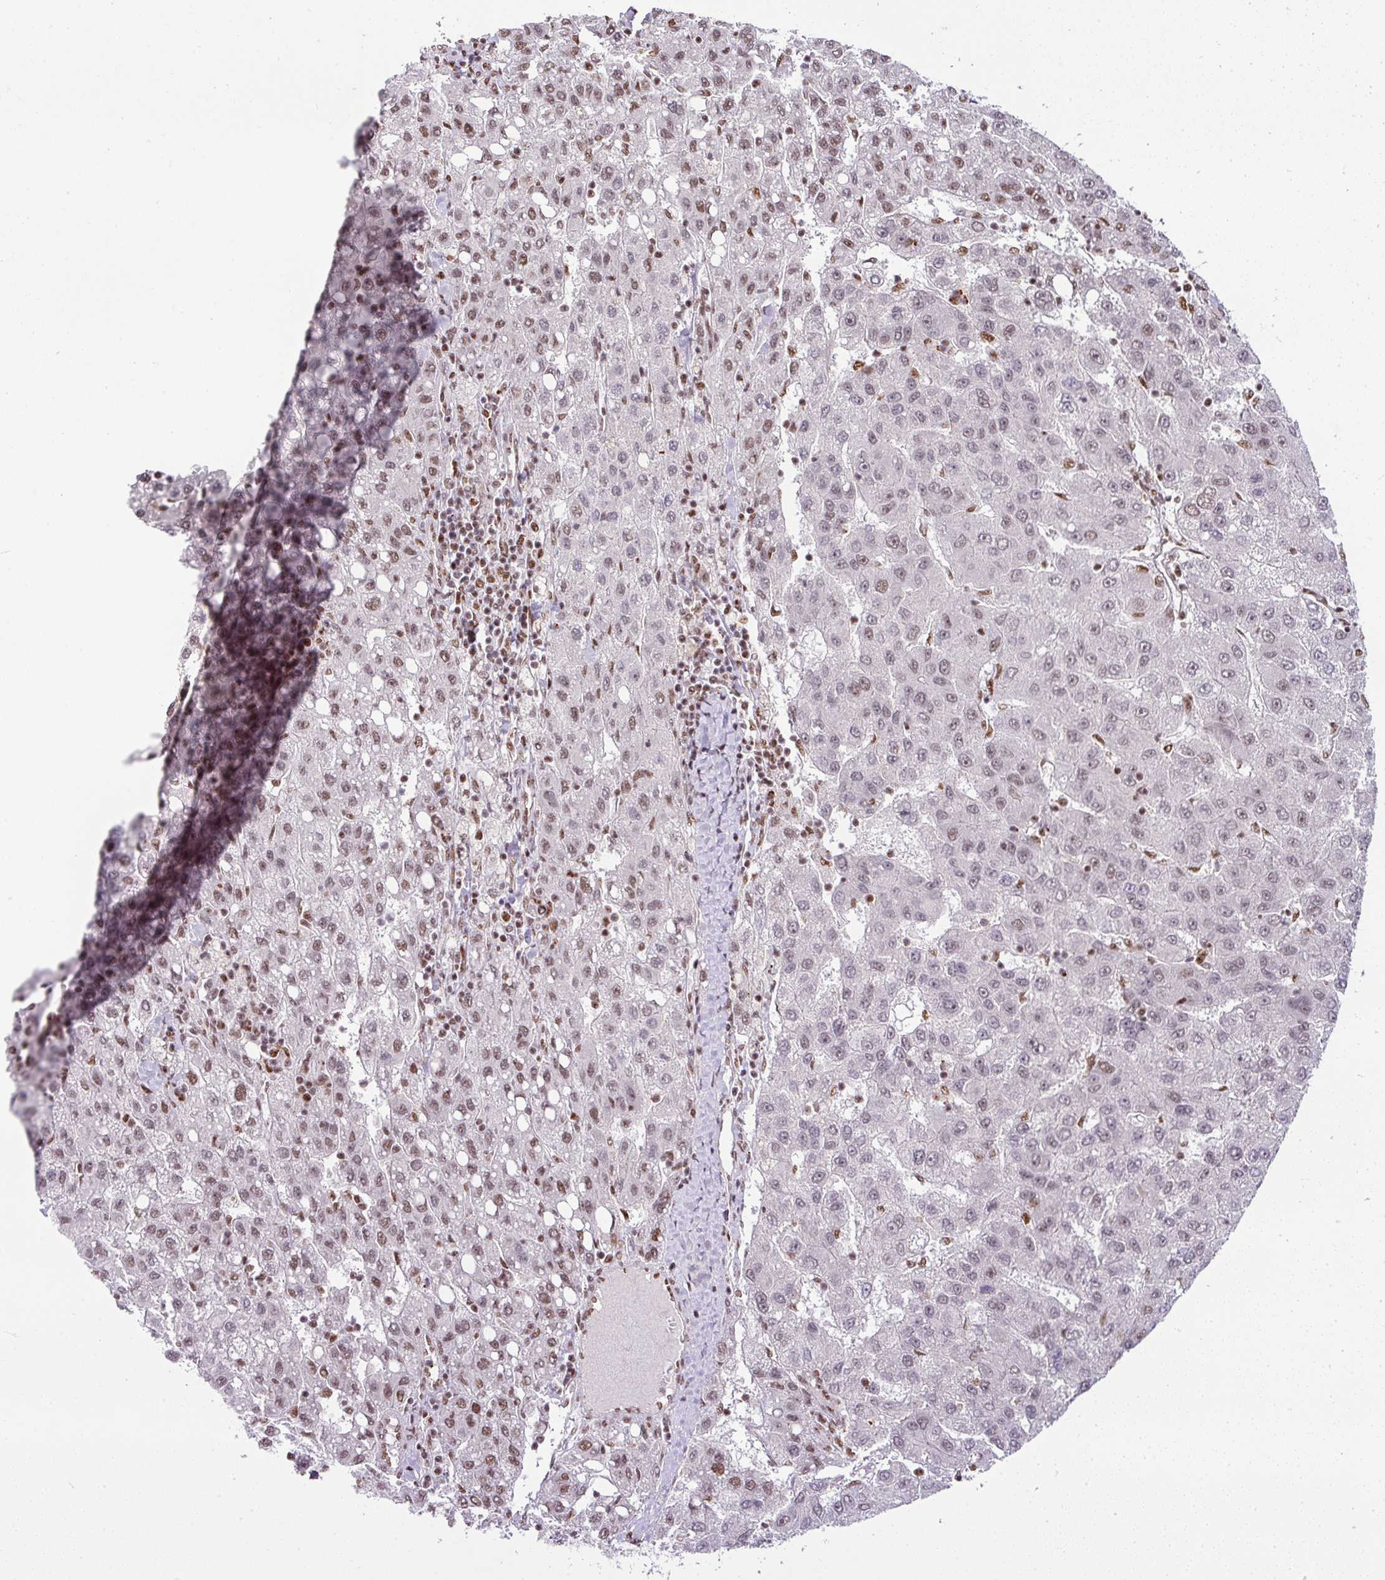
{"staining": {"intensity": "moderate", "quantity": ">75%", "location": "nuclear"}, "tissue": "liver cancer", "cell_type": "Tumor cells", "image_type": "cancer", "snomed": [{"axis": "morphology", "description": "Carcinoma, Hepatocellular, NOS"}, {"axis": "topography", "description": "Liver"}], "caption": "Immunohistochemistry histopathology image of liver cancer stained for a protein (brown), which demonstrates medium levels of moderate nuclear staining in approximately >75% of tumor cells.", "gene": "PGAP4", "patient": {"sex": "female", "age": 82}}